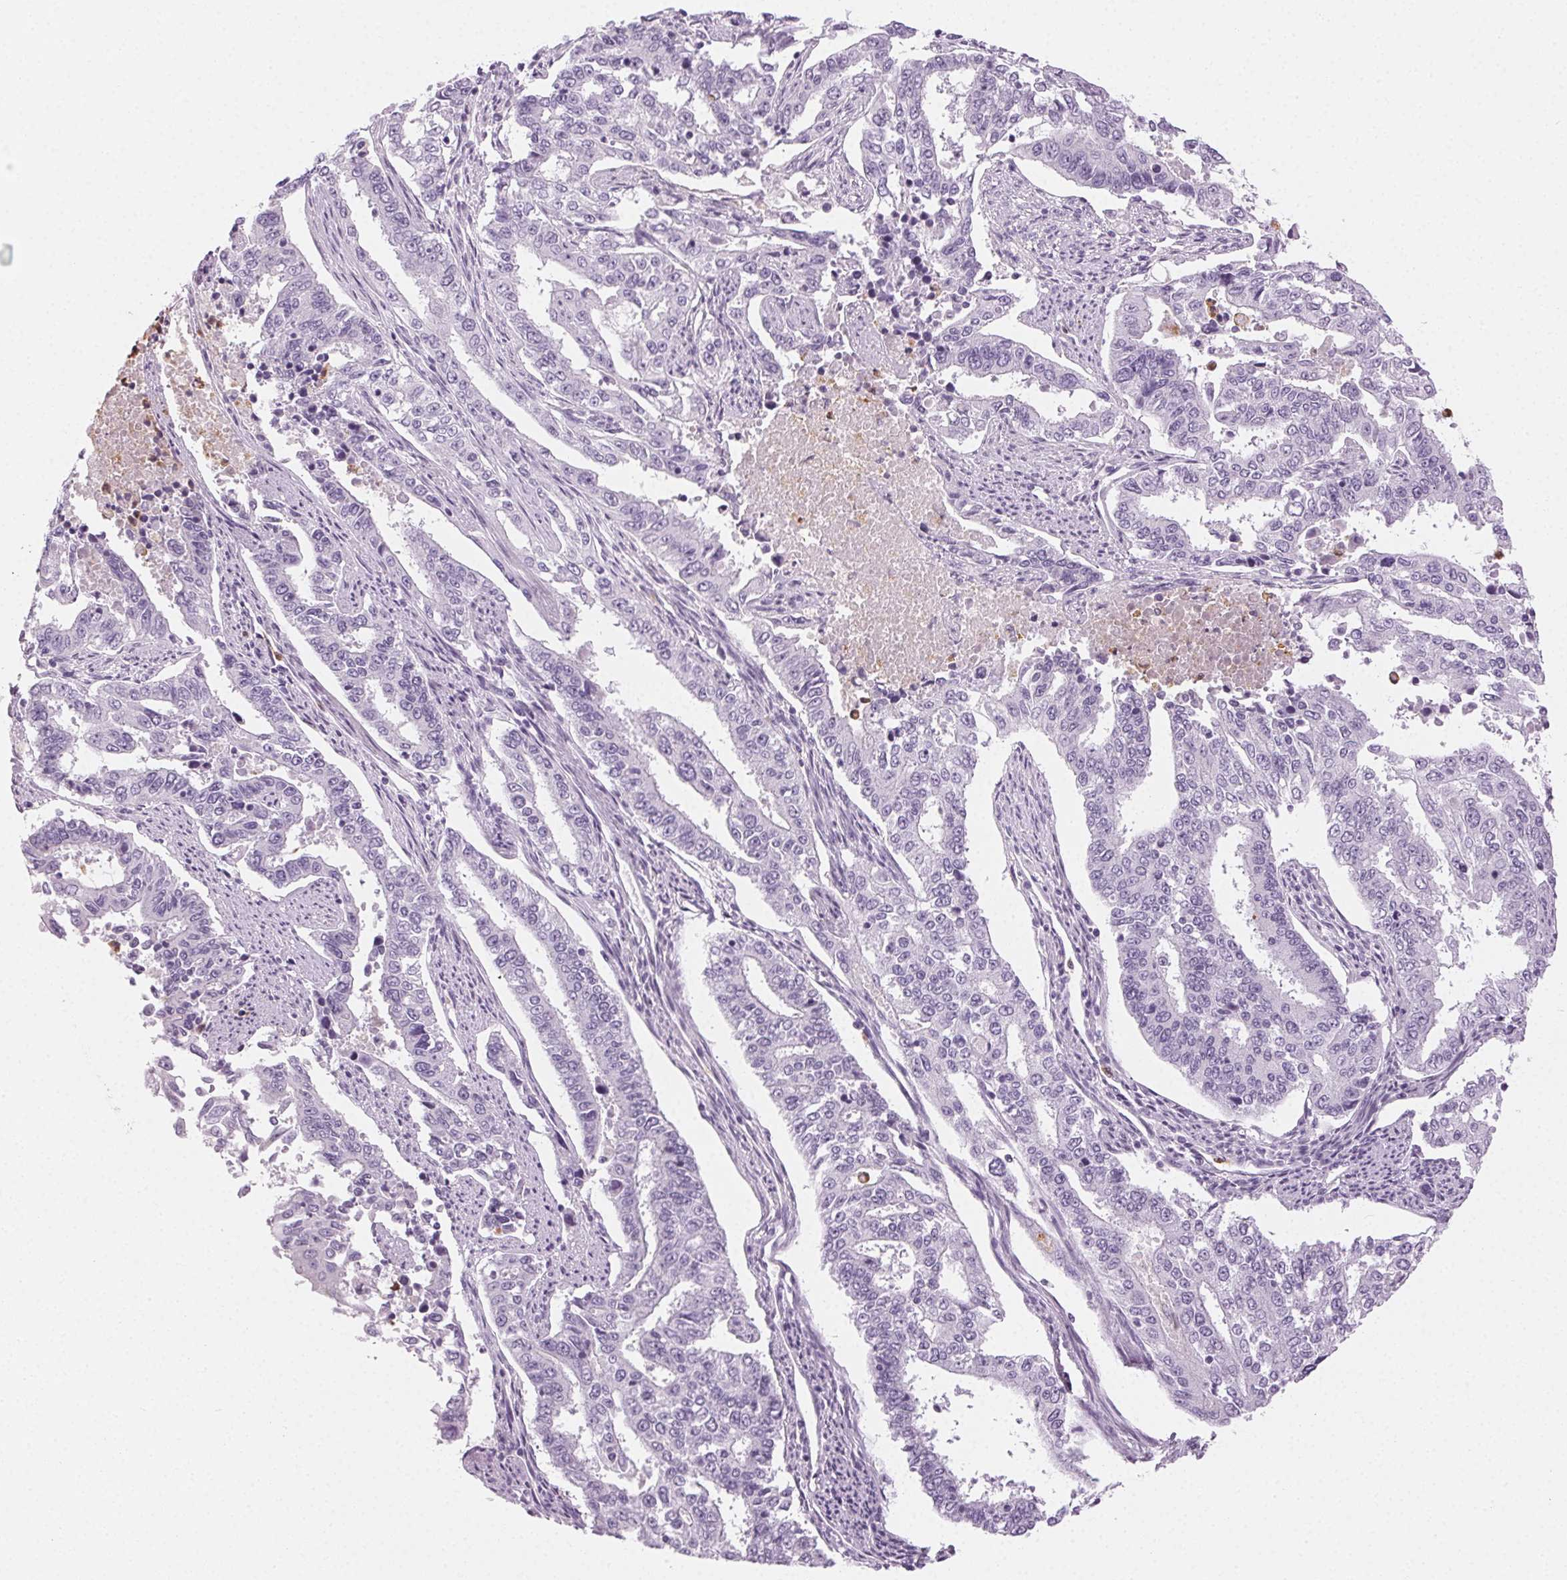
{"staining": {"intensity": "negative", "quantity": "none", "location": "none"}, "tissue": "endometrial cancer", "cell_type": "Tumor cells", "image_type": "cancer", "snomed": [{"axis": "morphology", "description": "Adenocarcinoma, NOS"}, {"axis": "topography", "description": "Uterus"}], "caption": "A high-resolution image shows IHC staining of endometrial cancer (adenocarcinoma), which reveals no significant staining in tumor cells.", "gene": "MPO", "patient": {"sex": "female", "age": 59}}